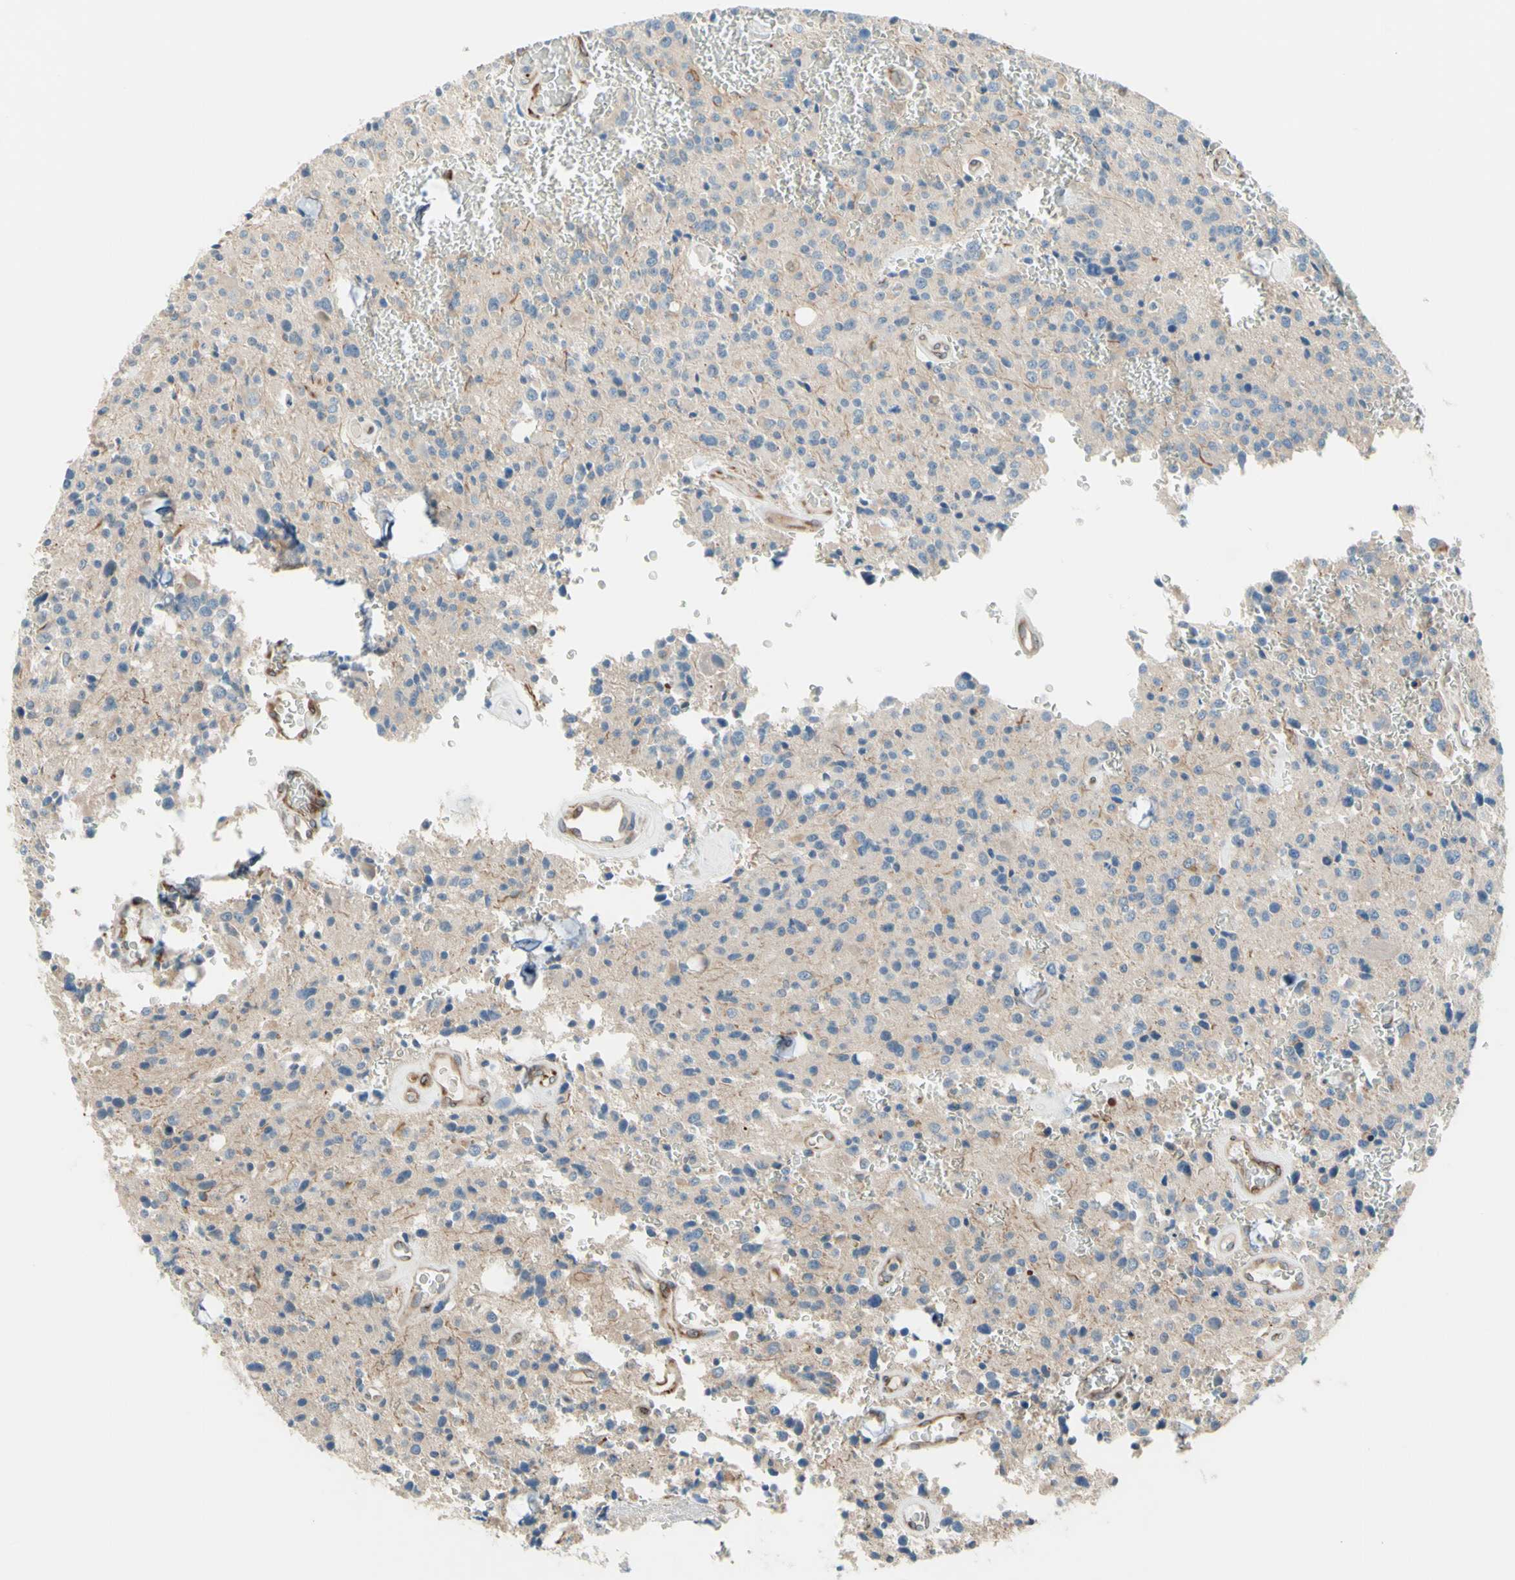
{"staining": {"intensity": "negative", "quantity": "none", "location": "none"}, "tissue": "glioma", "cell_type": "Tumor cells", "image_type": "cancer", "snomed": [{"axis": "morphology", "description": "Glioma, malignant, Low grade"}, {"axis": "topography", "description": "Brain"}], "caption": "Glioma stained for a protein using immunohistochemistry (IHC) displays no positivity tumor cells.", "gene": "TRAF2", "patient": {"sex": "male", "age": 58}}